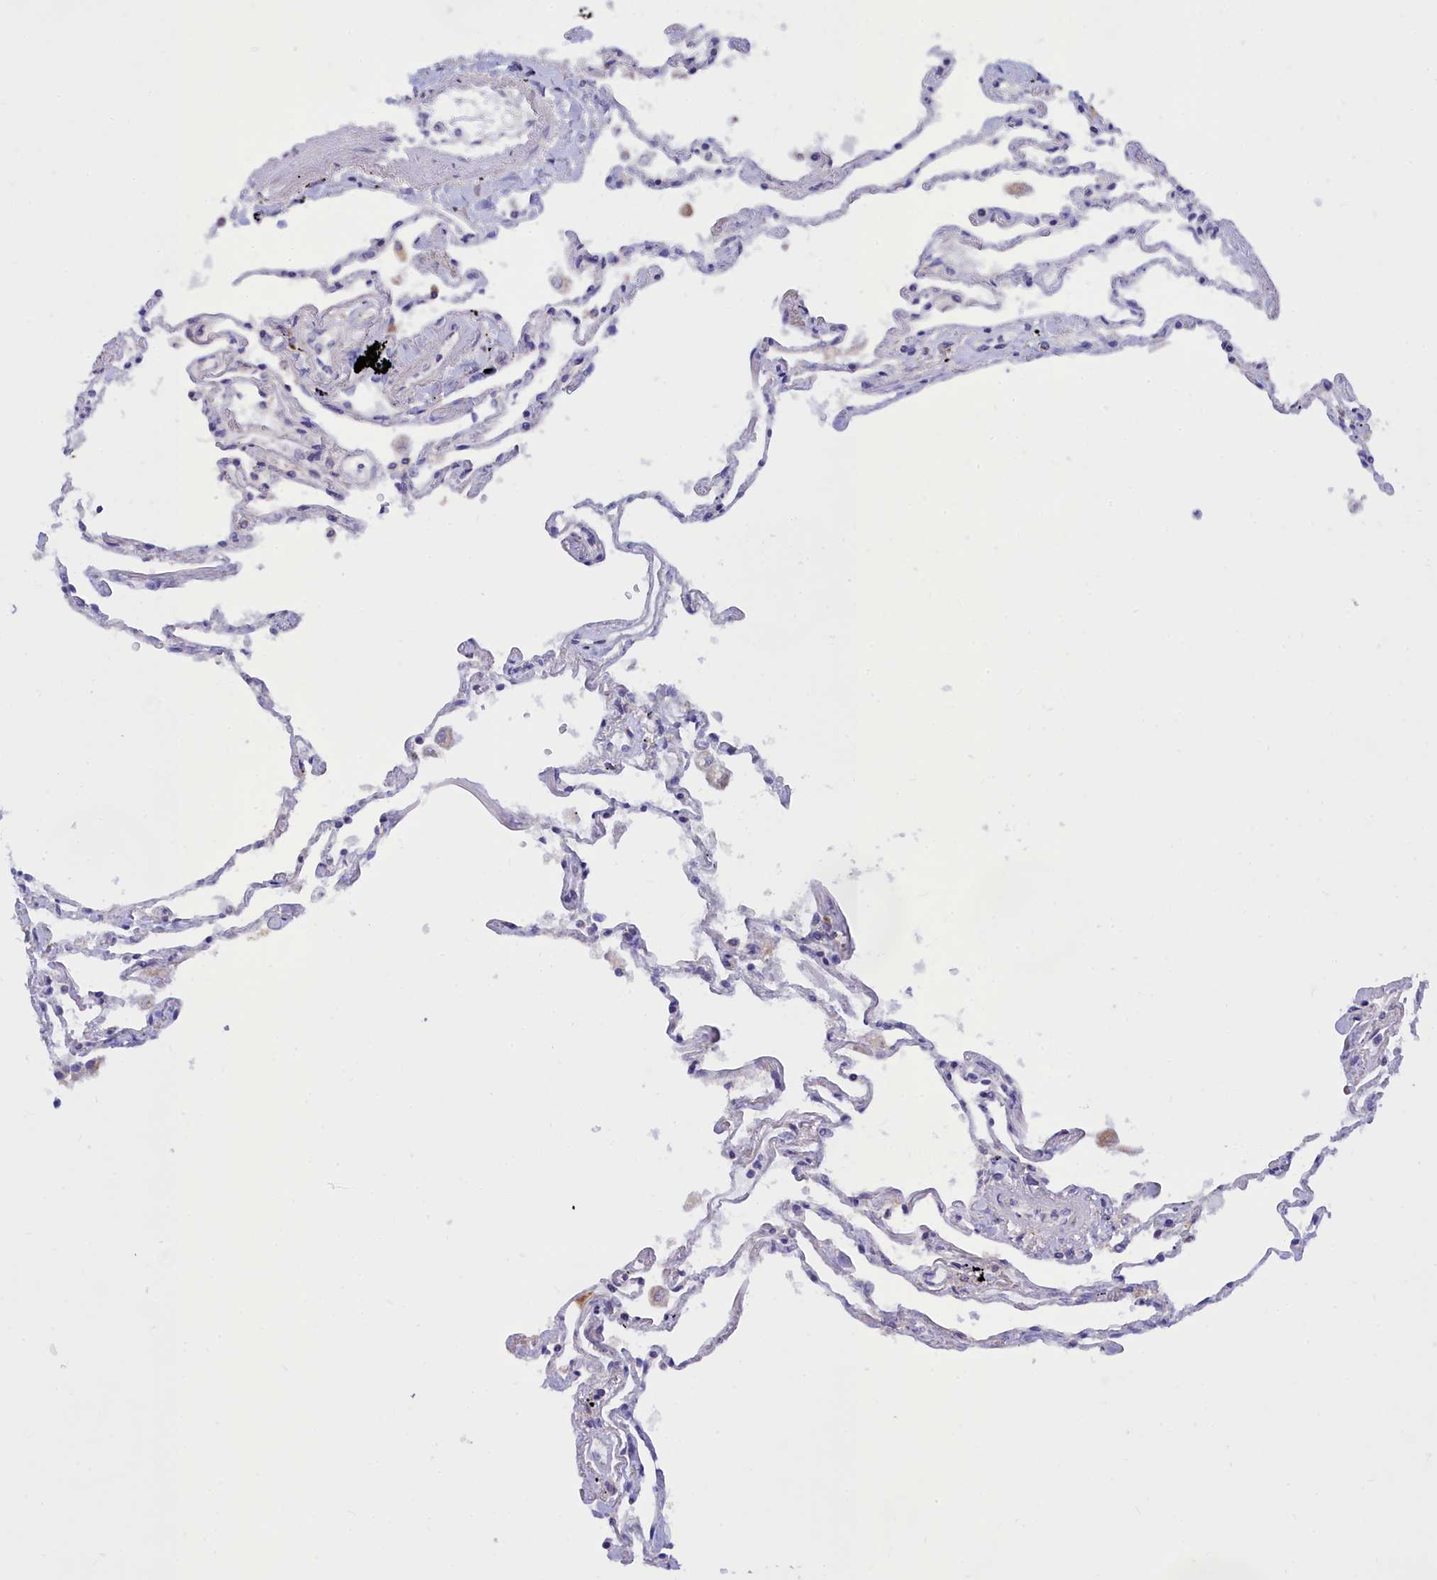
{"staining": {"intensity": "negative", "quantity": "none", "location": "none"}, "tissue": "lung", "cell_type": "Alveolar cells", "image_type": "normal", "snomed": [{"axis": "morphology", "description": "Normal tissue, NOS"}, {"axis": "topography", "description": "Lung"}], "caption": "Lung was stained to show a protein in brown. There is no significant positivity in alveolar cells. (DAB (3,3'-diaminobenzidine) IHC visualized using brightfield microscopy, high magnification).", "gene": "TMEM30B", "patient": {"sex": "female", "age": 67}}